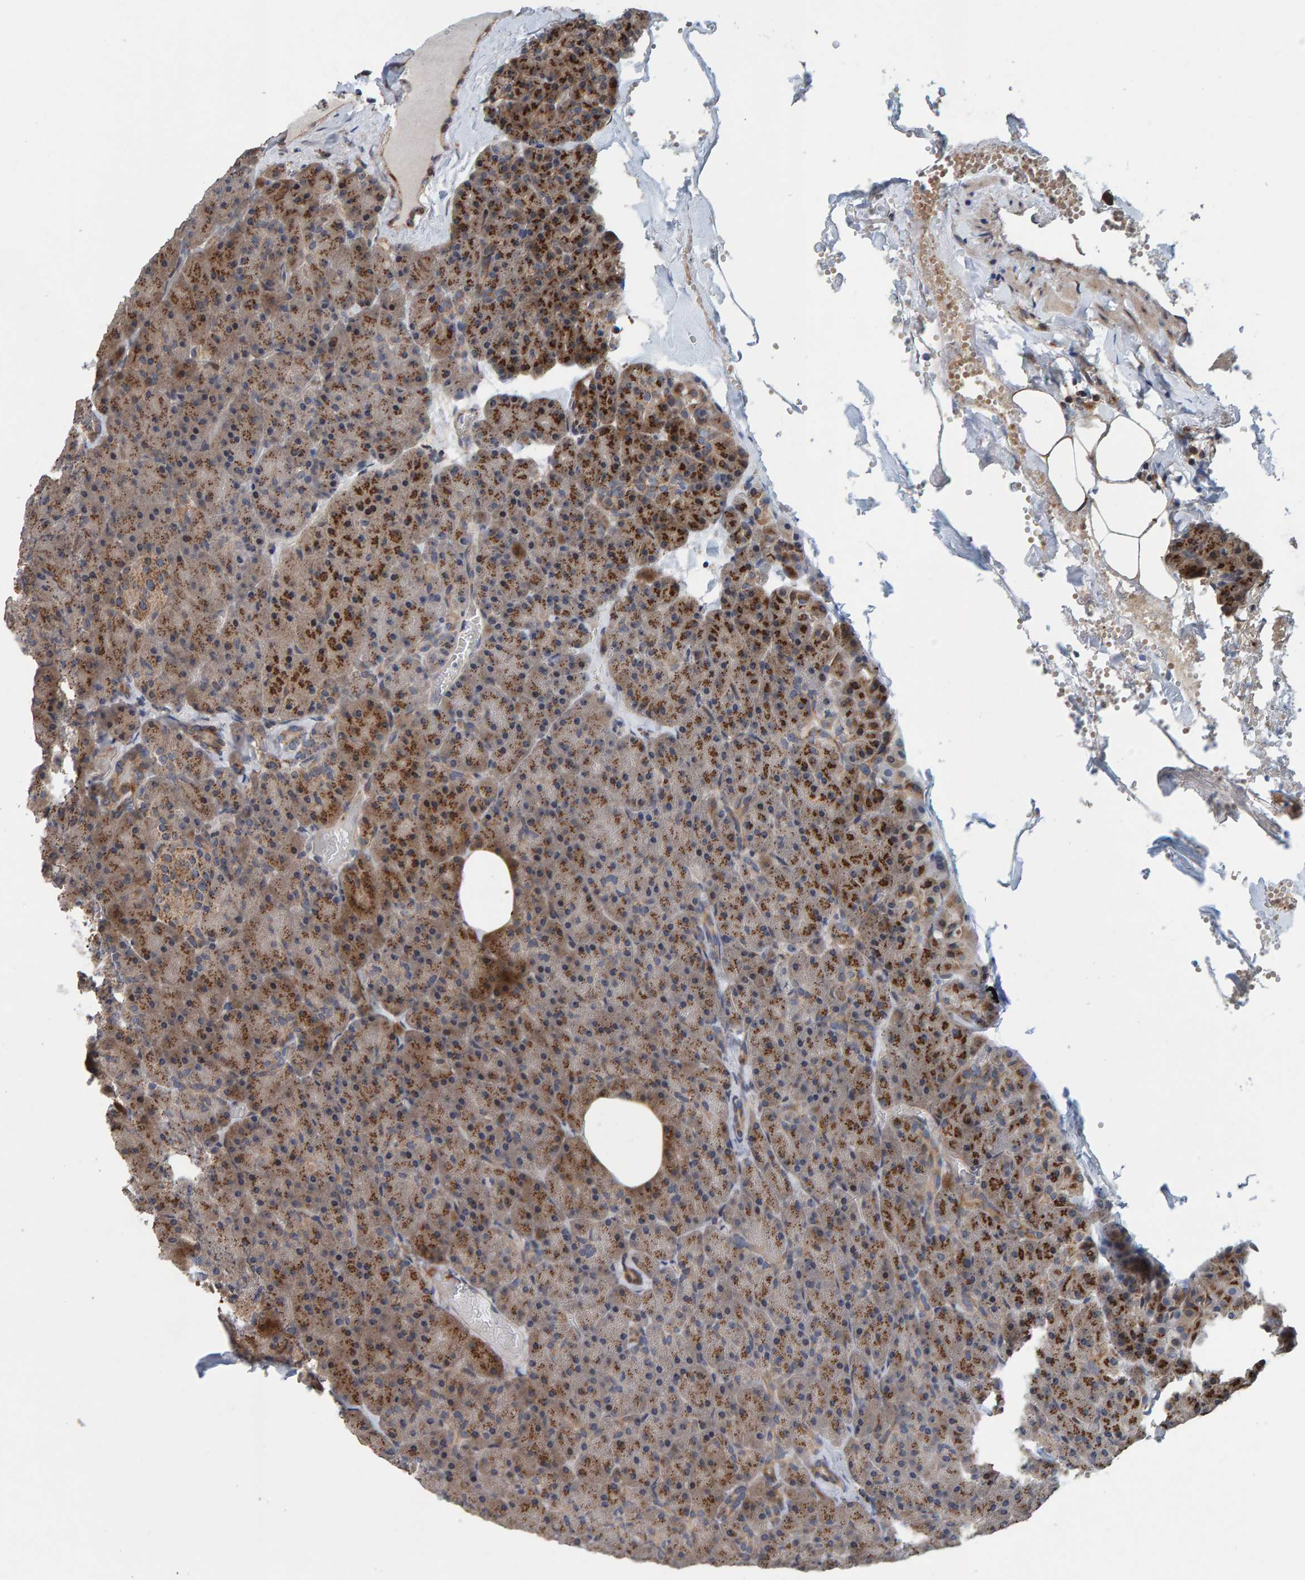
{"staining": {"intensity": "moderate", "quantity": ">75%", "location": "cytoplasmic/membranous"}, "tissue": "pancreas", "cell_type": "Exocrine glandular cells", "image_type": "normal", "snomed": [{"axis": "morphology", "description": "Normal tissue, NOS"}, {"axis": "morphology", "description": "Carcinoid, malignant, NOS"}, {"axis": "topography", "description": "Pancreas"}], "caption": "Brown immunohistochemical staining in unremarkable human pancreas shows moderate cytoplasmic/membranous positivity in approximately >75% of exocrine glandular cells.", "gene": "CCDC25", "patient": {"sex": "female", "age": 35}}